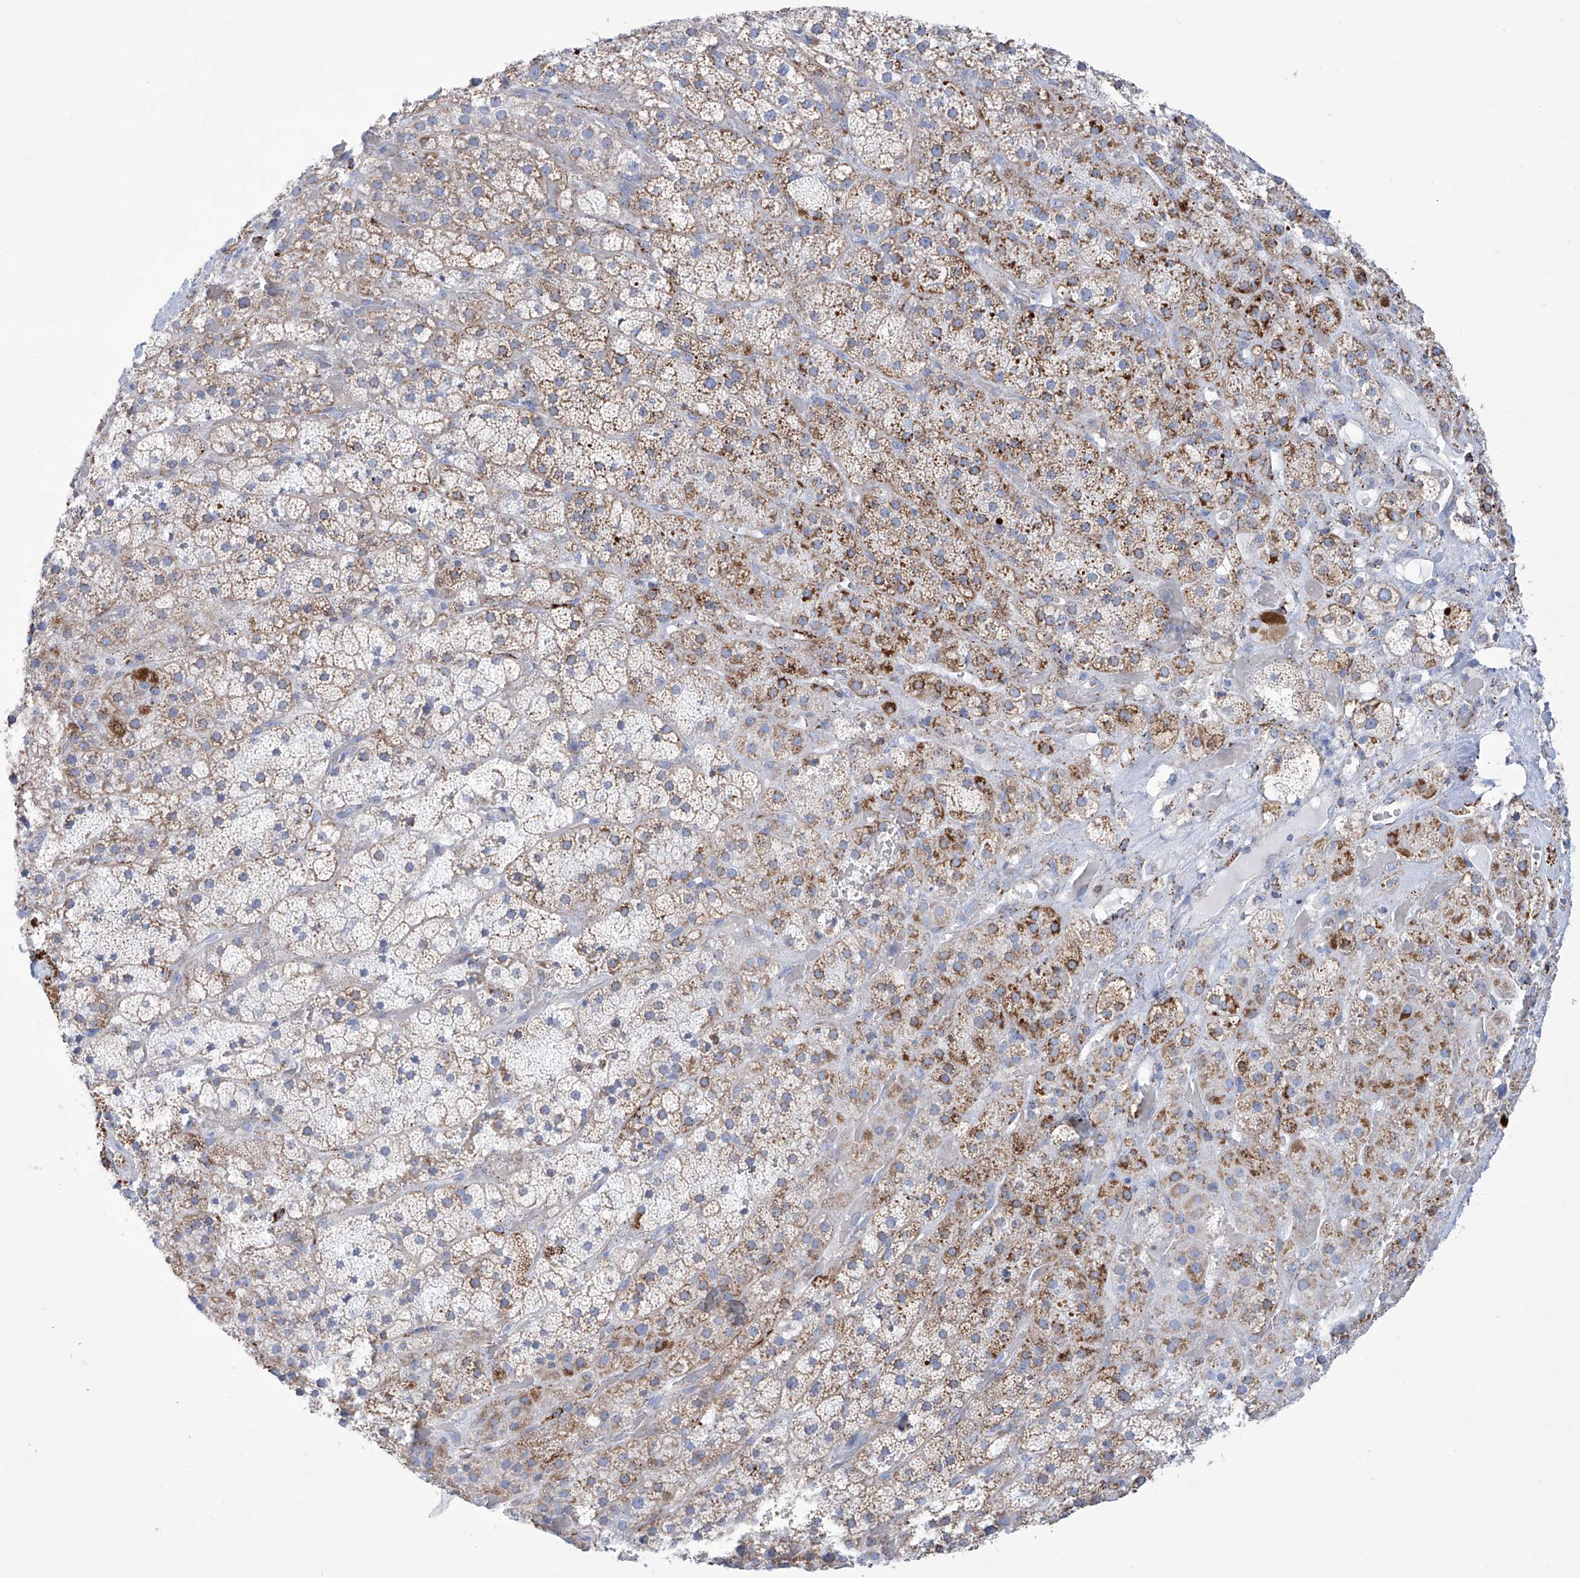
{"staining": {"intensity": "strong", "quantity": "25%-75%", "location": "cytoplasmic/membranous"}, "tissue": "adrenal gland", "cell_type": "Glandular cells", "image_type": "normal", "snomed": [{"axis": "morphology", "description": "Normal tissue, NOS"}, {"axis": "topography", "description": "Adrenal gland"}], "caption": "IHC photomicrograph of unremarkable adrenal gland stained for a protein (brown), which displays high levels of strong cytoplasmic/membranous expression in approximately 25%-75% of glandular cells.", "gene": "ALDH6A1", "patient": {"sex": "male", "age": 57}}